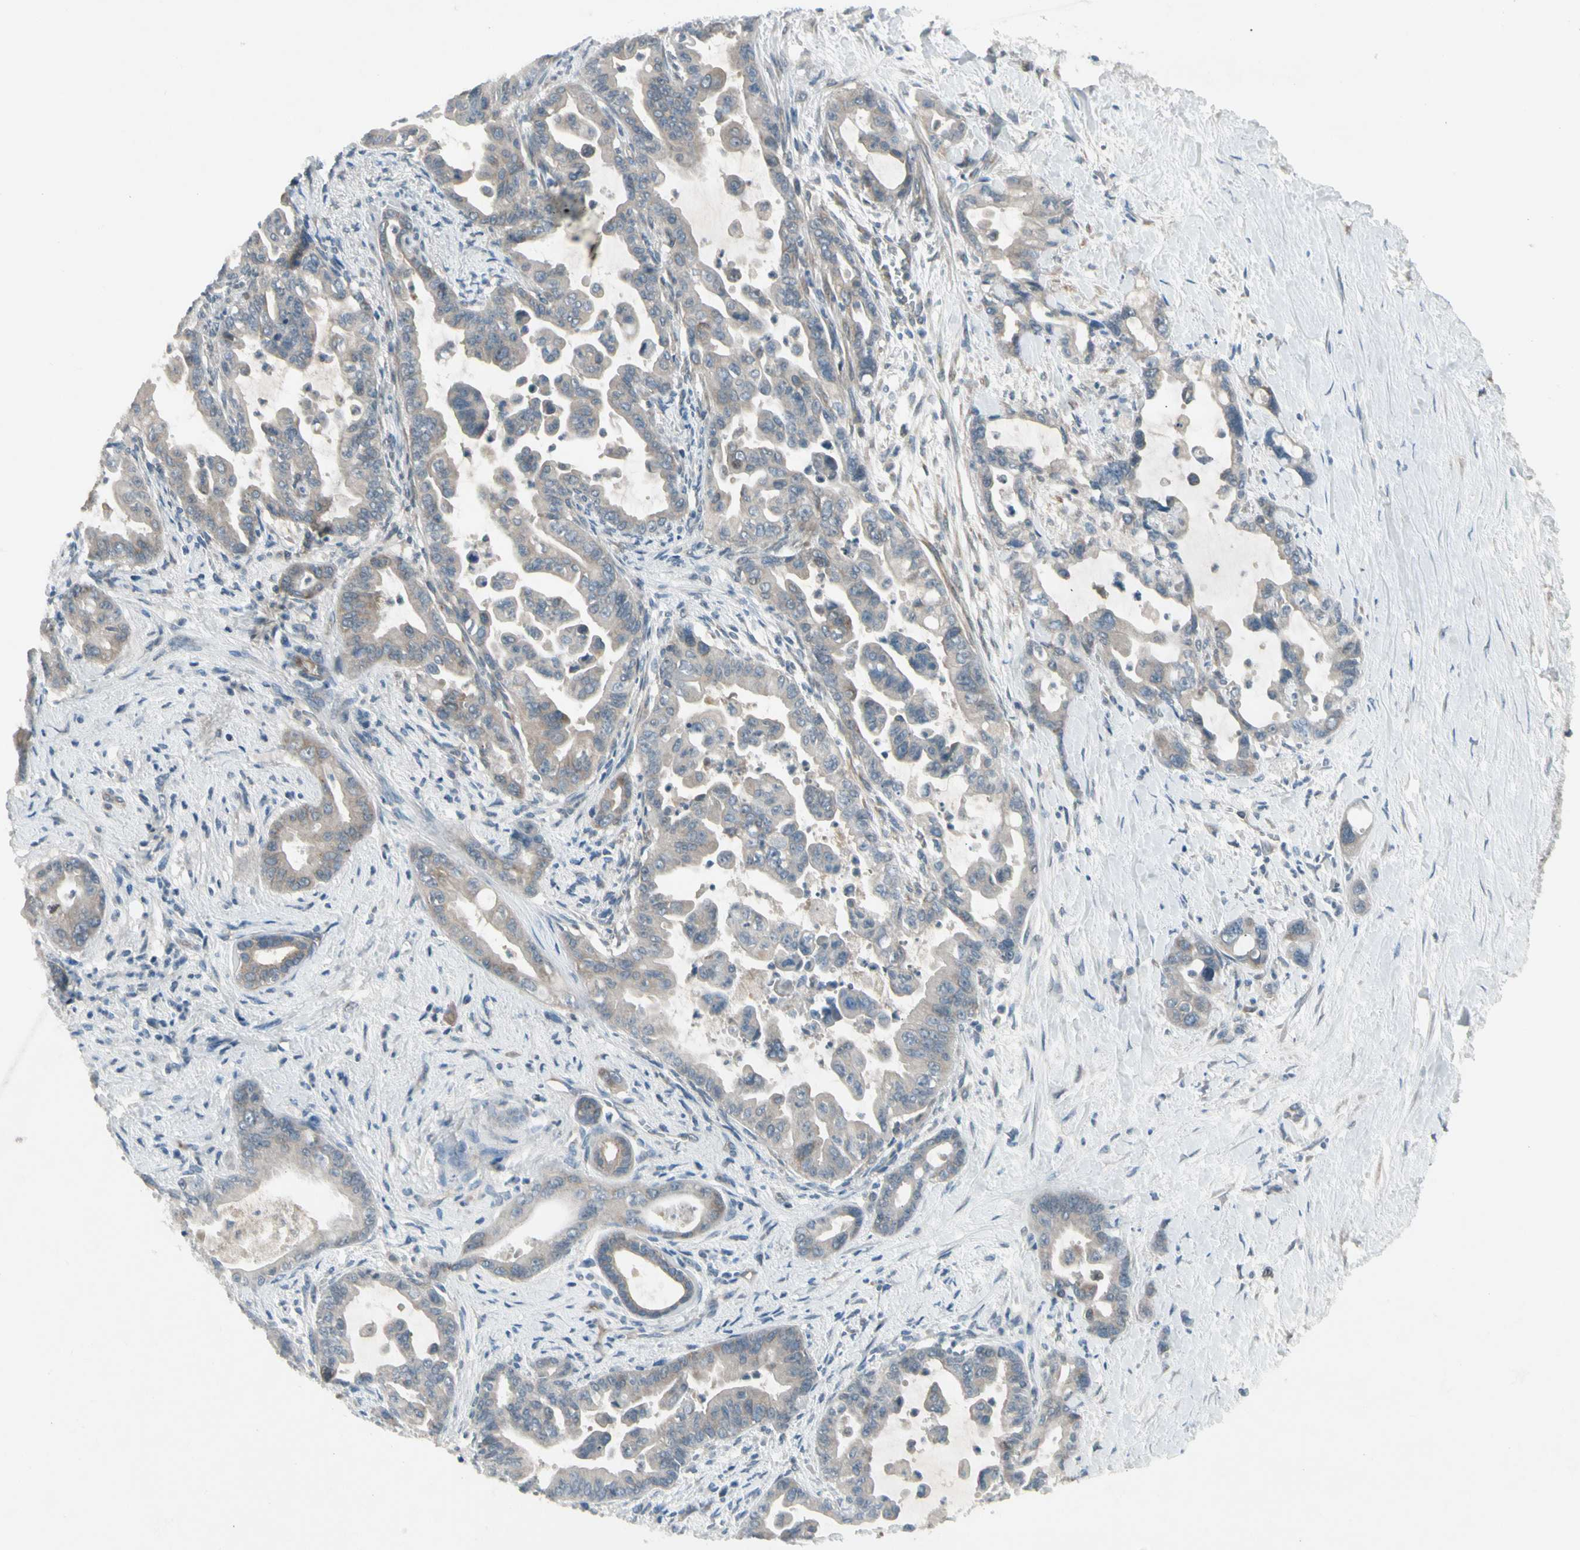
{"staining": {"intensity": "weak", "quantity": ">75%", "location": "cytoplasmic/membranous"}, "tissue": "pancreatic cancer", "cell_type": "Tumor cells", "image_type": "cancer", "snomed": [{"axis": "morphology", "description": "Adenocarcinoma, NOS"}, {"axis": "topography", "description": "Pancreas"}], "caption": "An image of human adenocarcinoma (pancreatic) stained for a protein exhibits weak cytoplasmic/membranous brown staining in tumor cells.", "gene": "PANK2", "patient": {"sex": "male", "age": 70}}